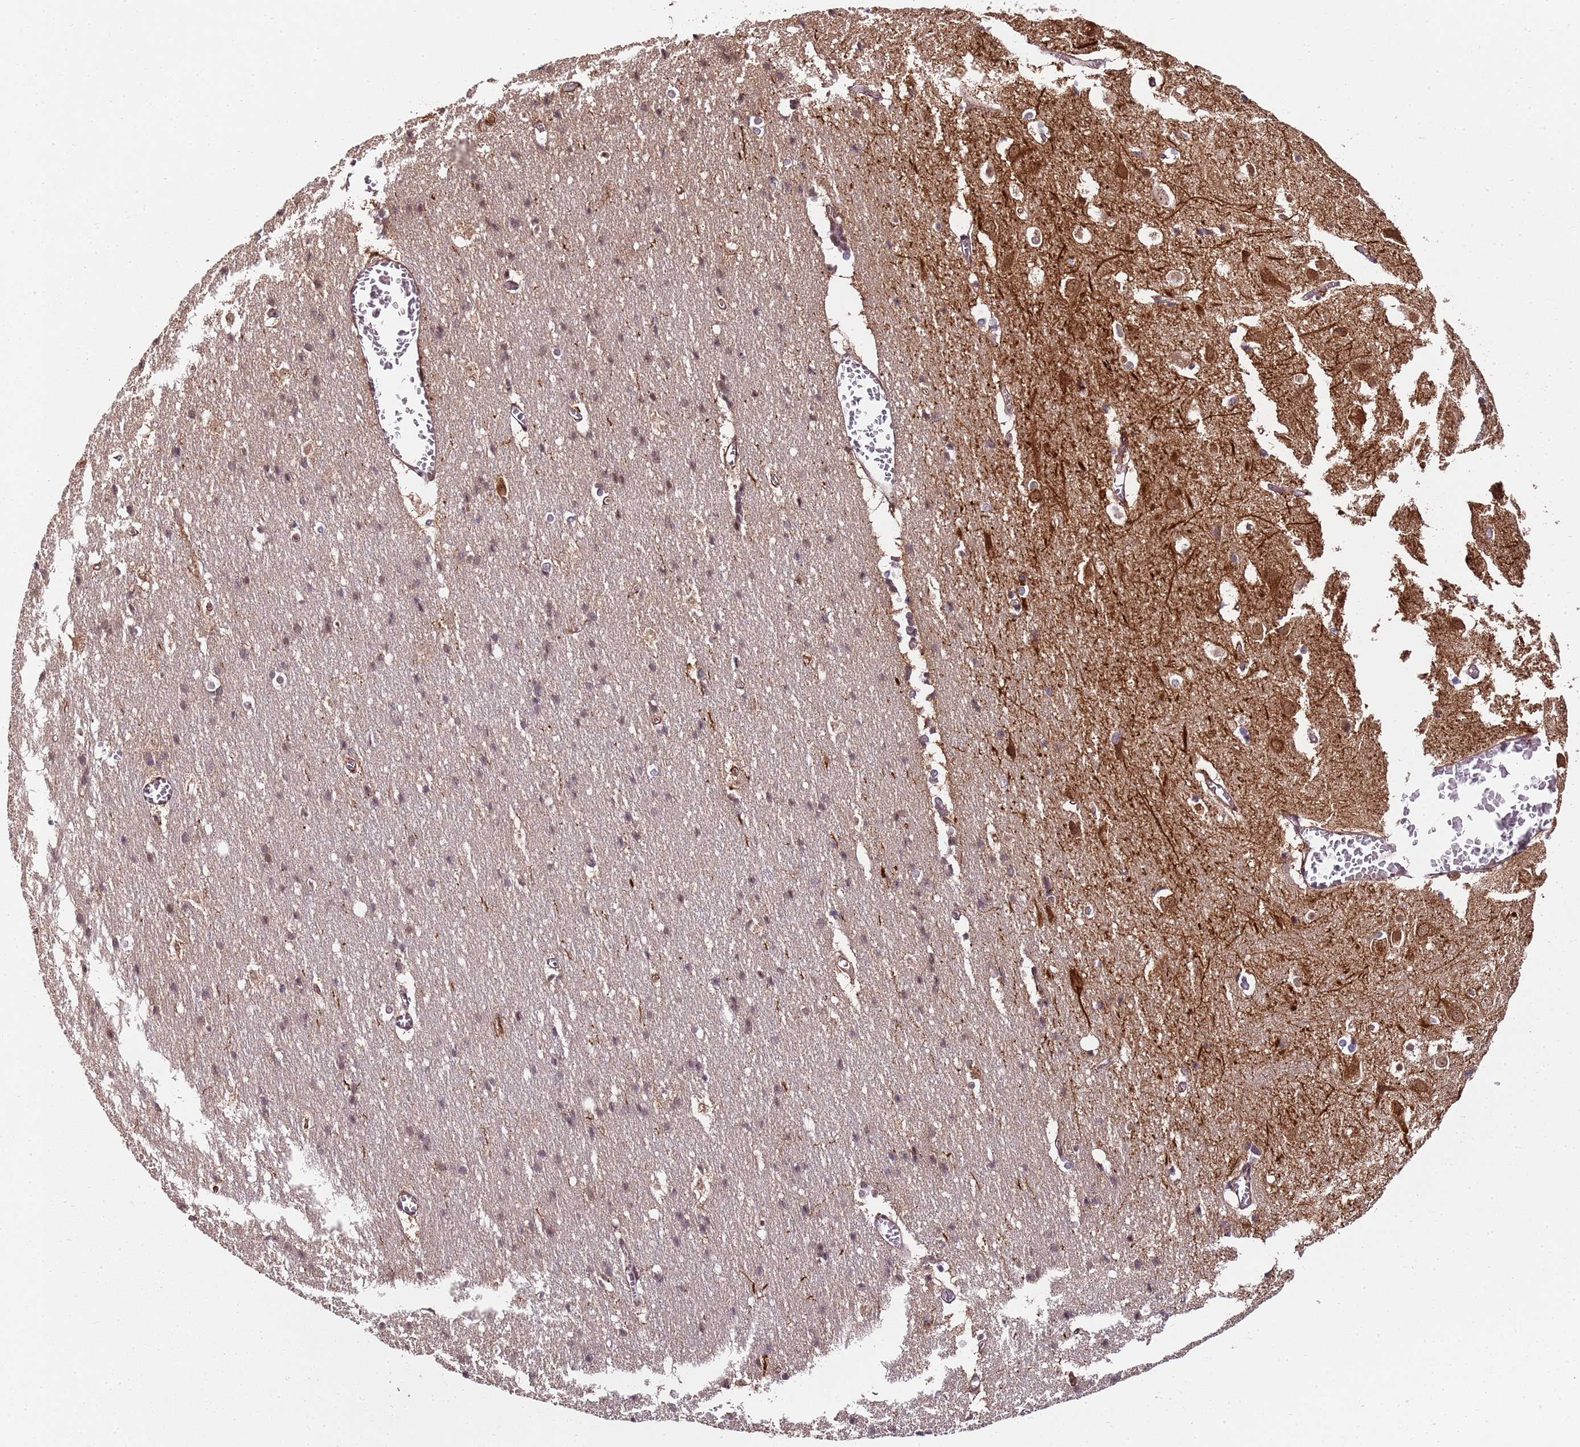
{"staining": {"intensity": "moderate", "quantity": ">75%", "location": "cytoplasmic/membranous"}, "tissue": "cerebral cortex", "cell_type": "Endothelial cells", "image_type": "normal", "snomed": [{"axis": "morphology", "description": "Normal tissue, NOS"}, {"axis": "topography", "description": "Cerebral cortex"}], "caption": "Moderate cytoplasmic/membranous staining is present in approximately >75% of endothelial cells in unremarkable cerebral cortex. The protein of interest is stained brown, and the nuclei are stained in blue (DAB (3,3'-diaminobenzidine) IHC with brightfield microscopy, high magnification).", "gene": "EDC3", "patient": {"sex": "male", "age": 54}}